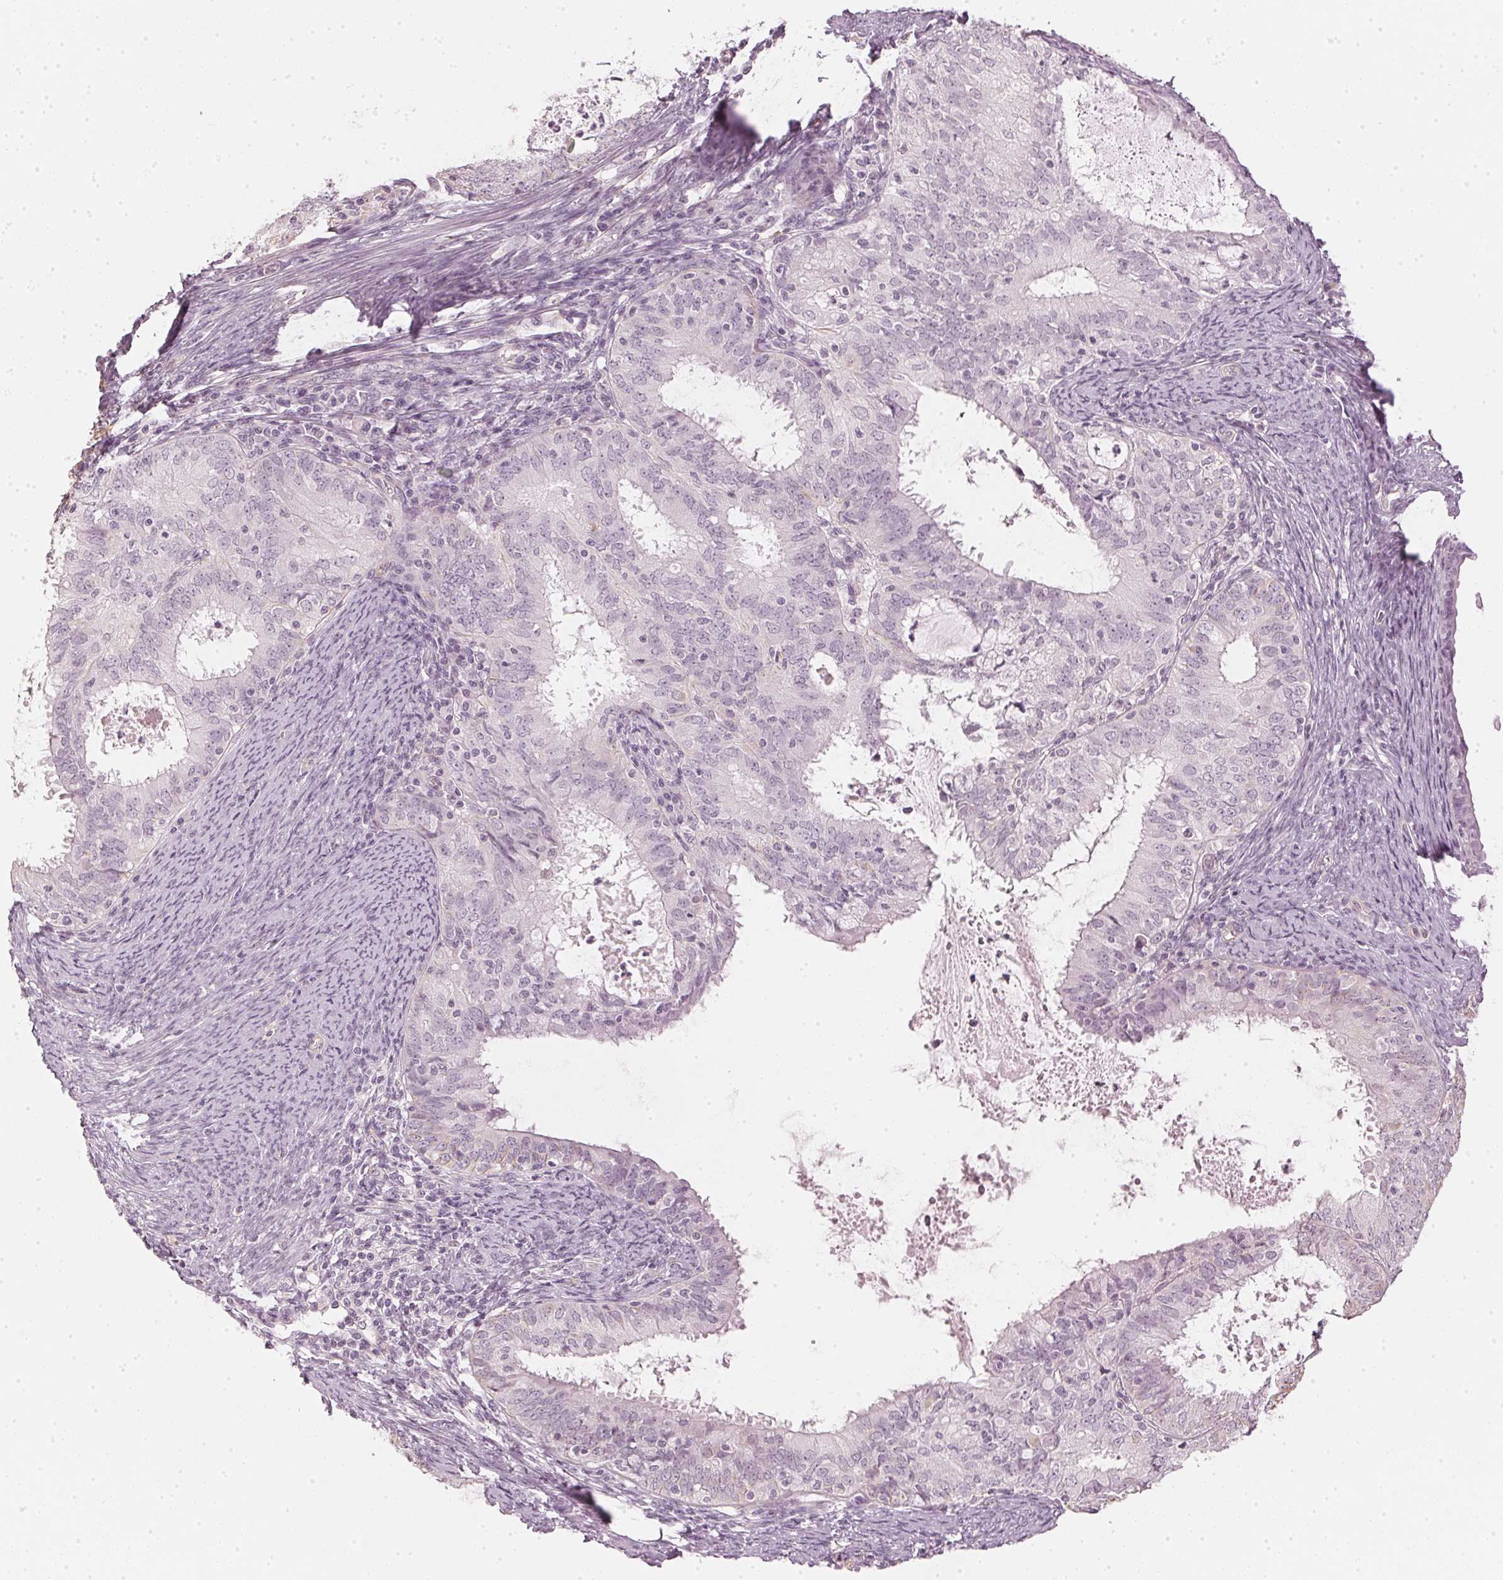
{"staining": {"intensity": "negative", "quantity": "none", "location": "none"}, "tissue": "endometrial cancer", "cell_type": "Tumor cells", "image_type": "cancer", "snomed": [{"axis": "morphology", "description": "Adenocarcinoma, NOS"}, {"axis": "topography", "description": "Endometrium"}], "caption": "High power microscopy histopathology image of an immunohistochemistry (IHC) histopathology image of adenocarcinoma (endometrial), revealing no significant expression in tumor cells.", "gene": "APLP1", "patient": {"sex": "female", "age": 57}}